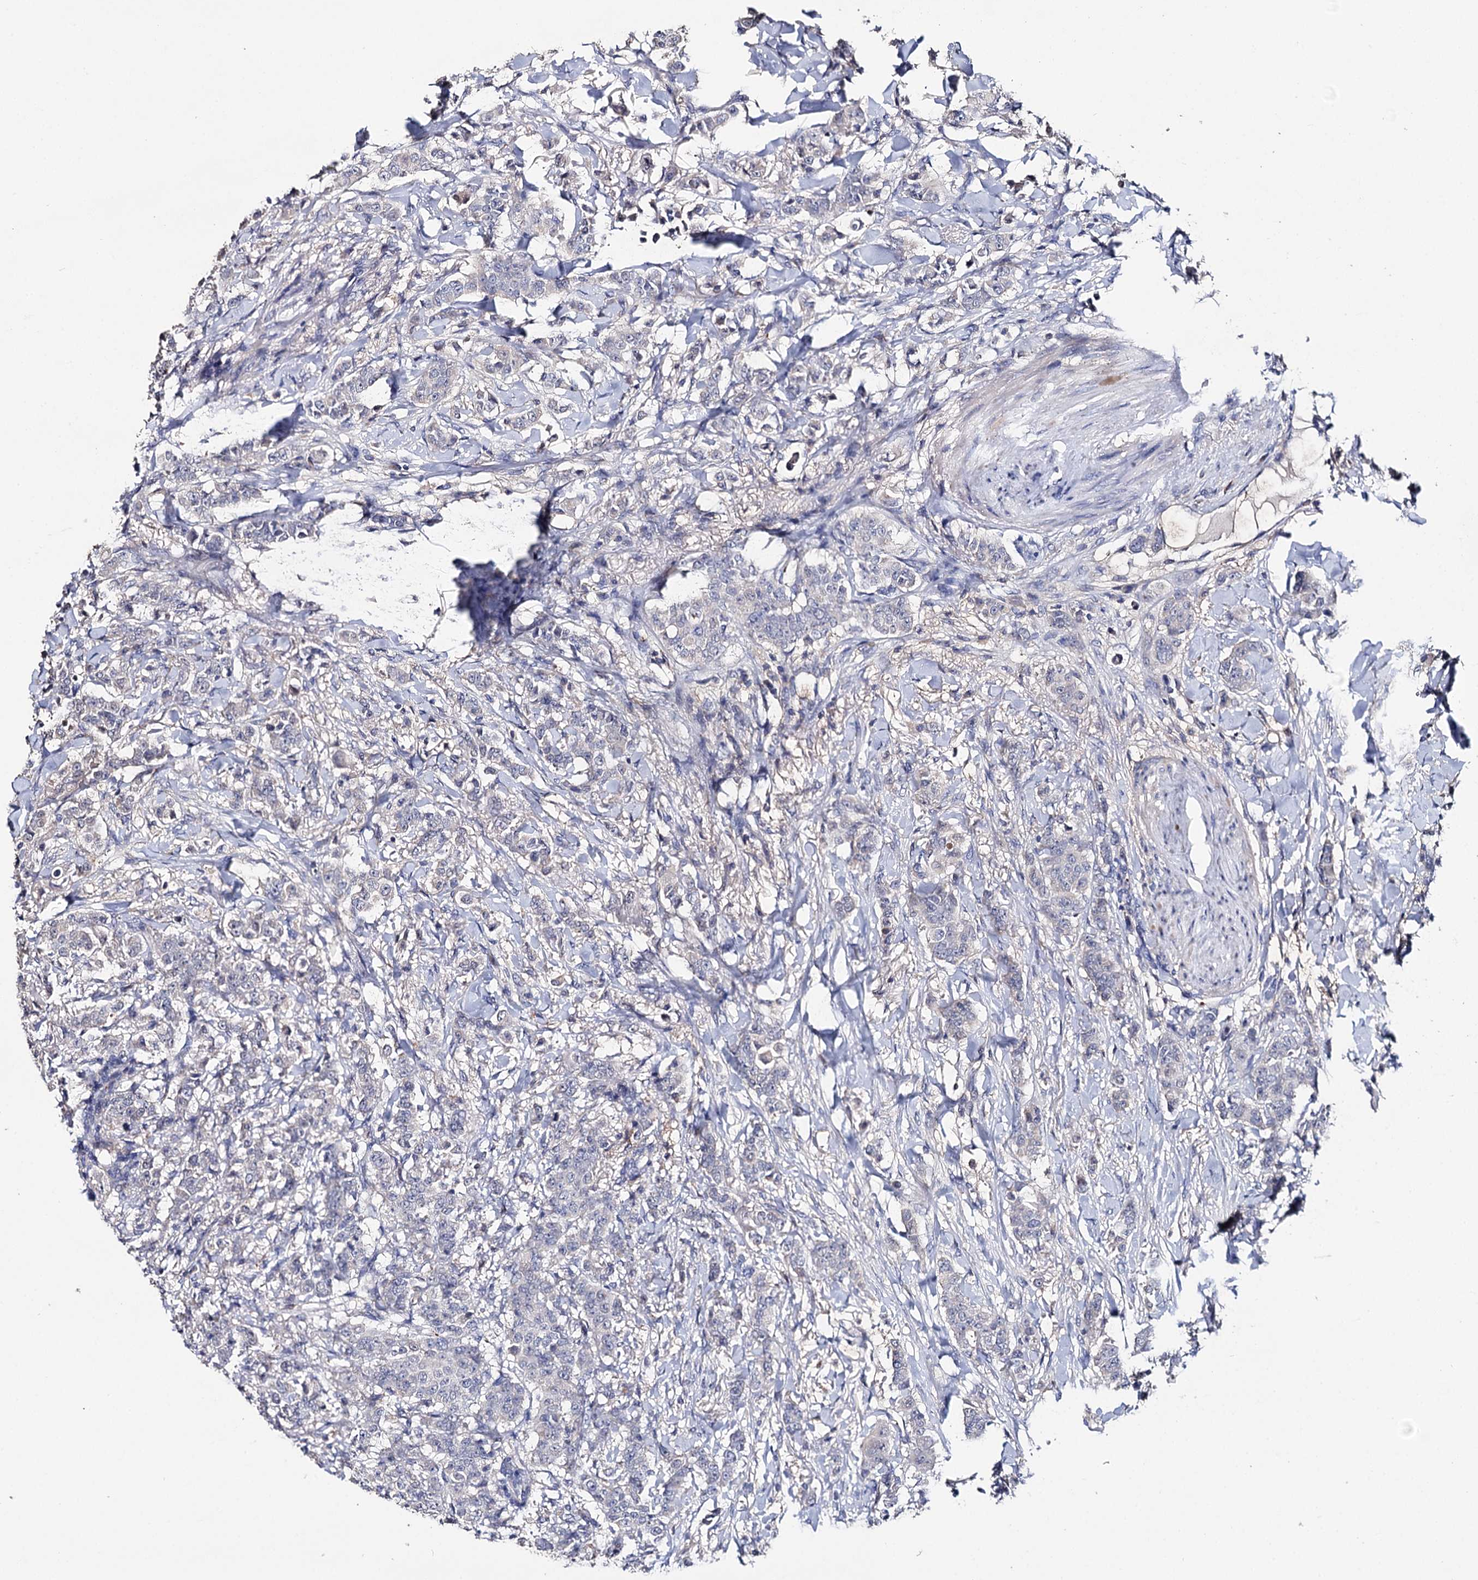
{"staining": {"intensity": "negative", "quantity": "none", "location": "none"}, "tissue": "breast cancer", "cell_type": "Tumor cells", "image_type": "cancer", "snomed": [{"axis": "morphology", "description": "Duct carcinoma"}, {"axis": "topography", "description": "Breast"}], "caption": "High power microscopy image of an immunohistochemistry (IHC) photomicrograph of breast intraductal carcinoma, revealing no significant positivity in tumor cells.", "gene": "DNAH6", "patient": {"sex": "female", "age": 40}}